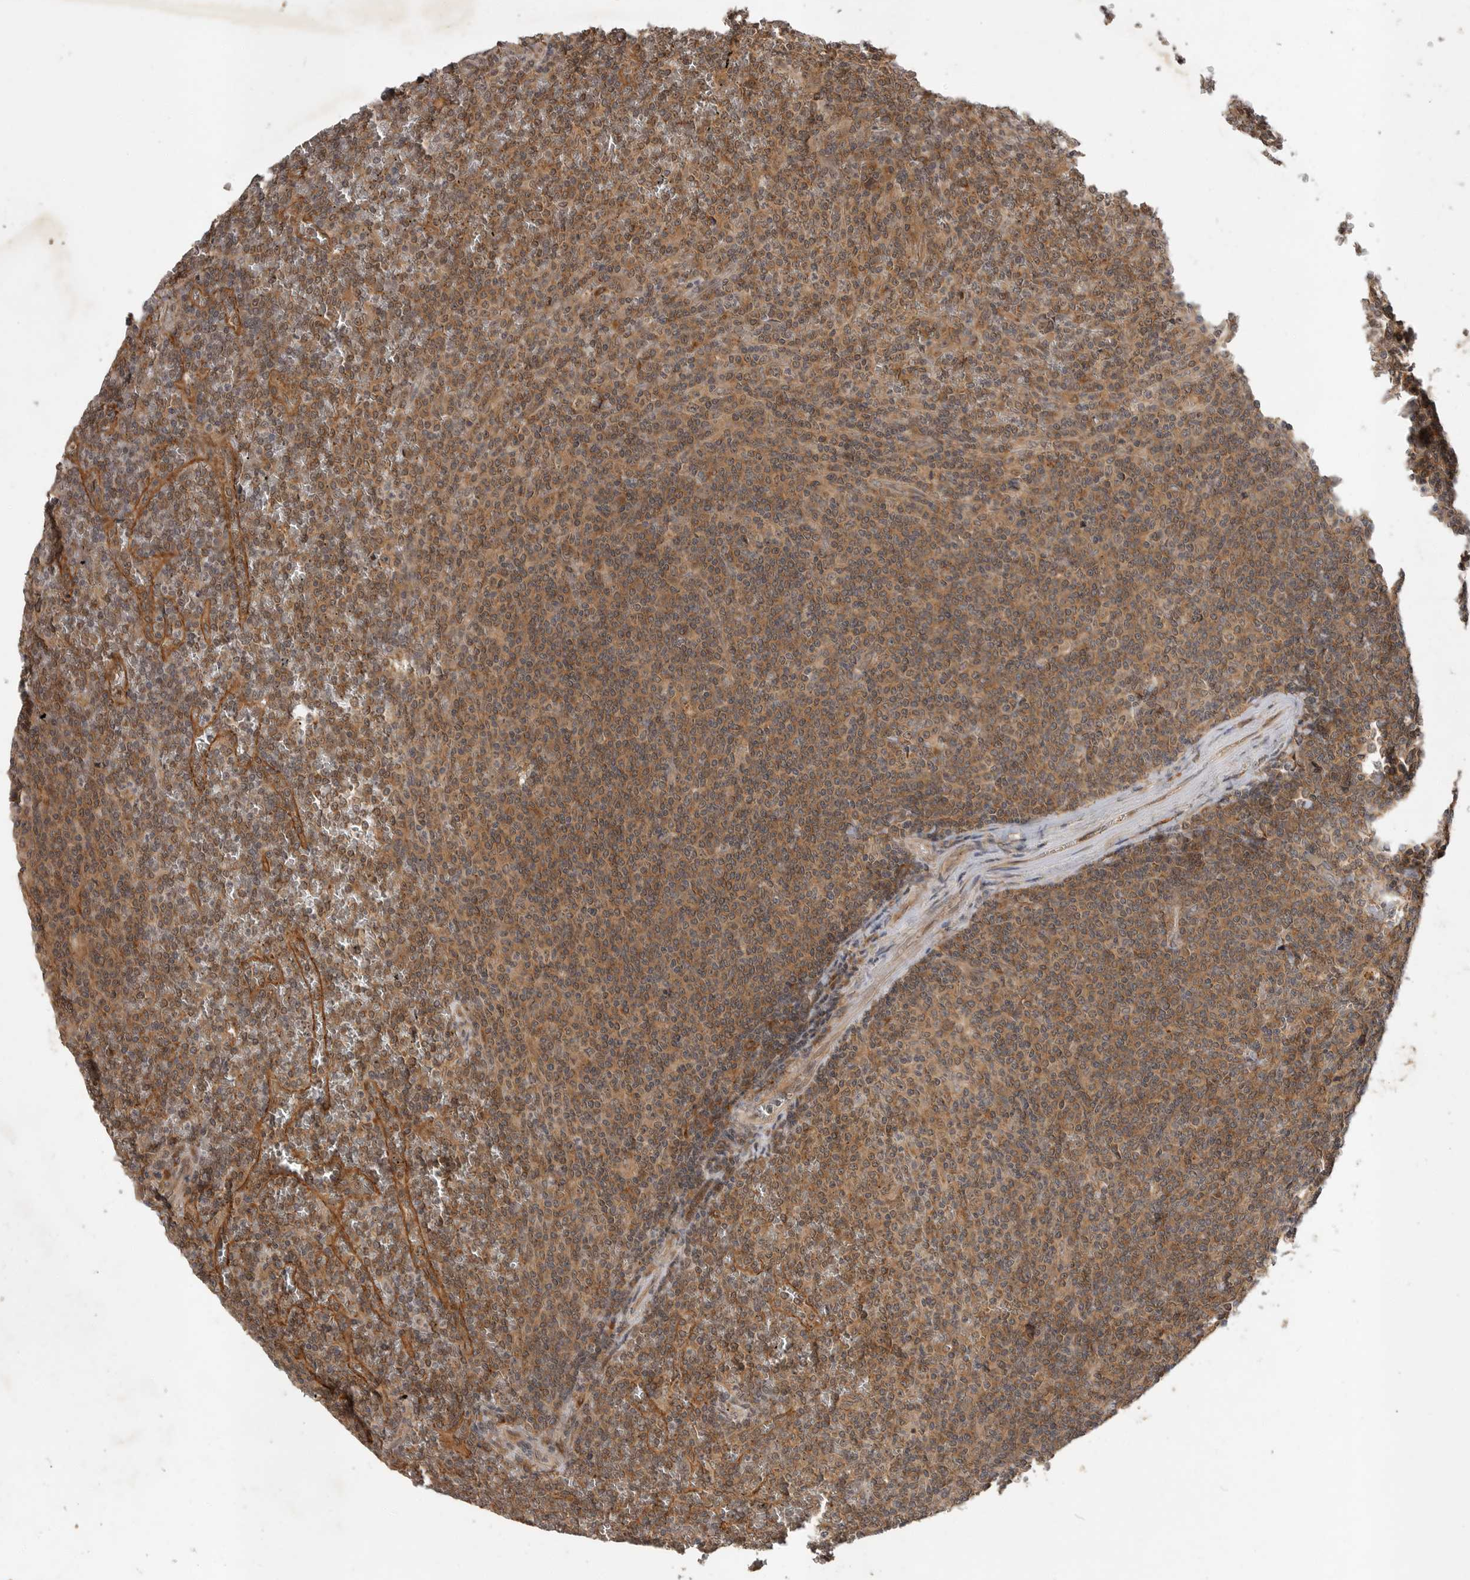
{"staining": {"intensity": "moderate", "quantity": ">75%", "location": "cytoplasmic/membranous"}, "tissue": "lymphoma", "cell_type": "Tumor cells", "image_type": "cancer", "snomed": [{"axis": "morphology", "description": "Malignant lymphoma, non-Hodgkin's type, Low grade"}, {"axis": "topography", "description": "Spleen"}], "caption": "Immunohistochemistry (DAB (3,3'-diaminobenzidine)) staining of human lymphoma demonstrates moderate cytoplasmic/membranous protein positivity in about >75% of tumor cells.", "gene": "OSBPL9", "patient": {"sex": "female", "age": 19}}